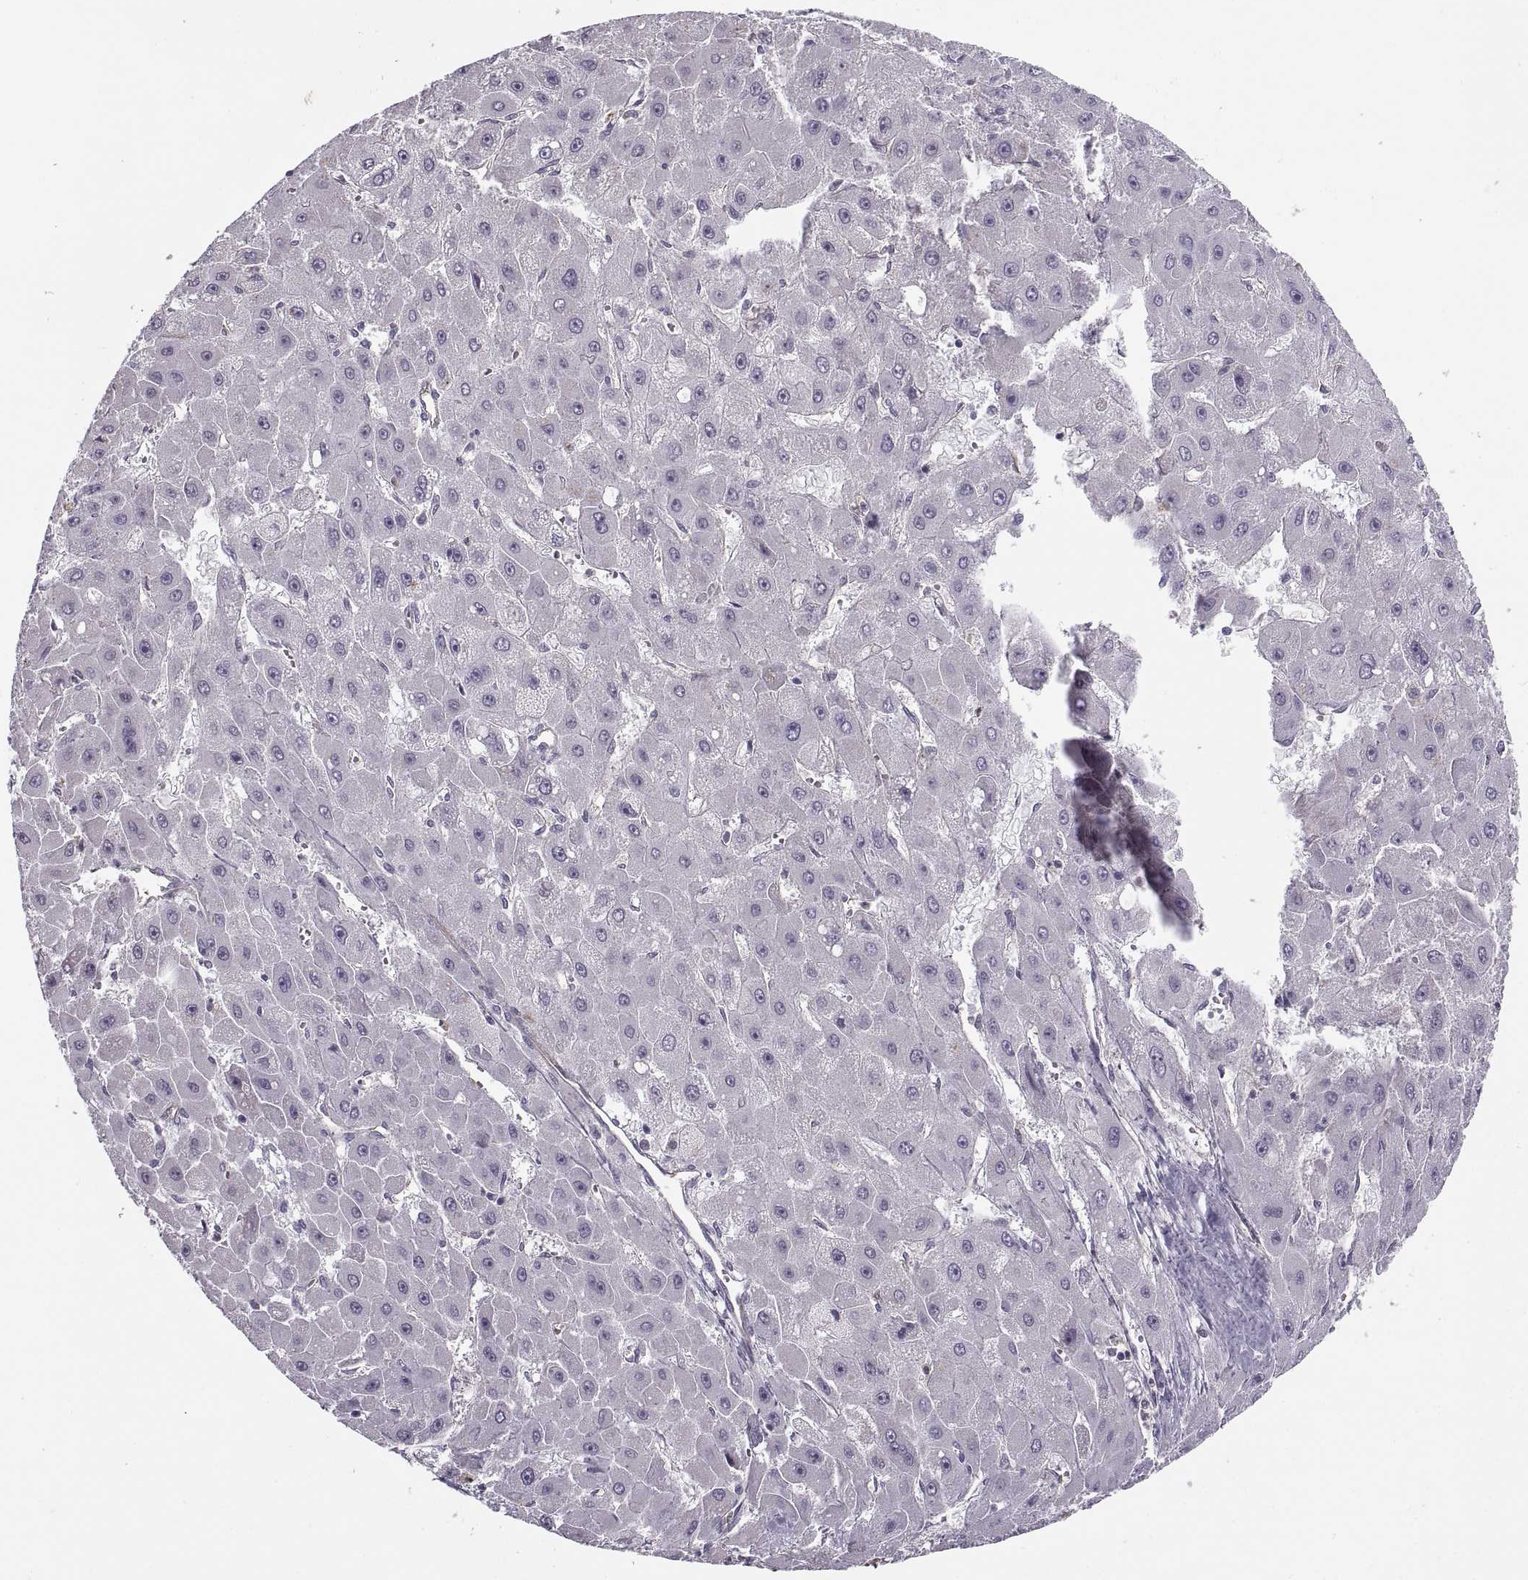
{"staining": {"intensity": "negative", "quantity": "none", "location": "none"}, "tissue": "liver cancer", "cell_type": "Tumor cells", "image_type": "cancer", "snomed": [{"axis": "morphology", "description": "Carcinoma, Hepatocellular, NOS"}, {"axis": "topography", "description": "Liver"}], "caption": "The immunohistochemistry image has no significant positivity in tumor cells of hepatocellular carcinoma (liver) tissue.", "gene": "RALB", "patient": {"sex": "female", "age": 25}}